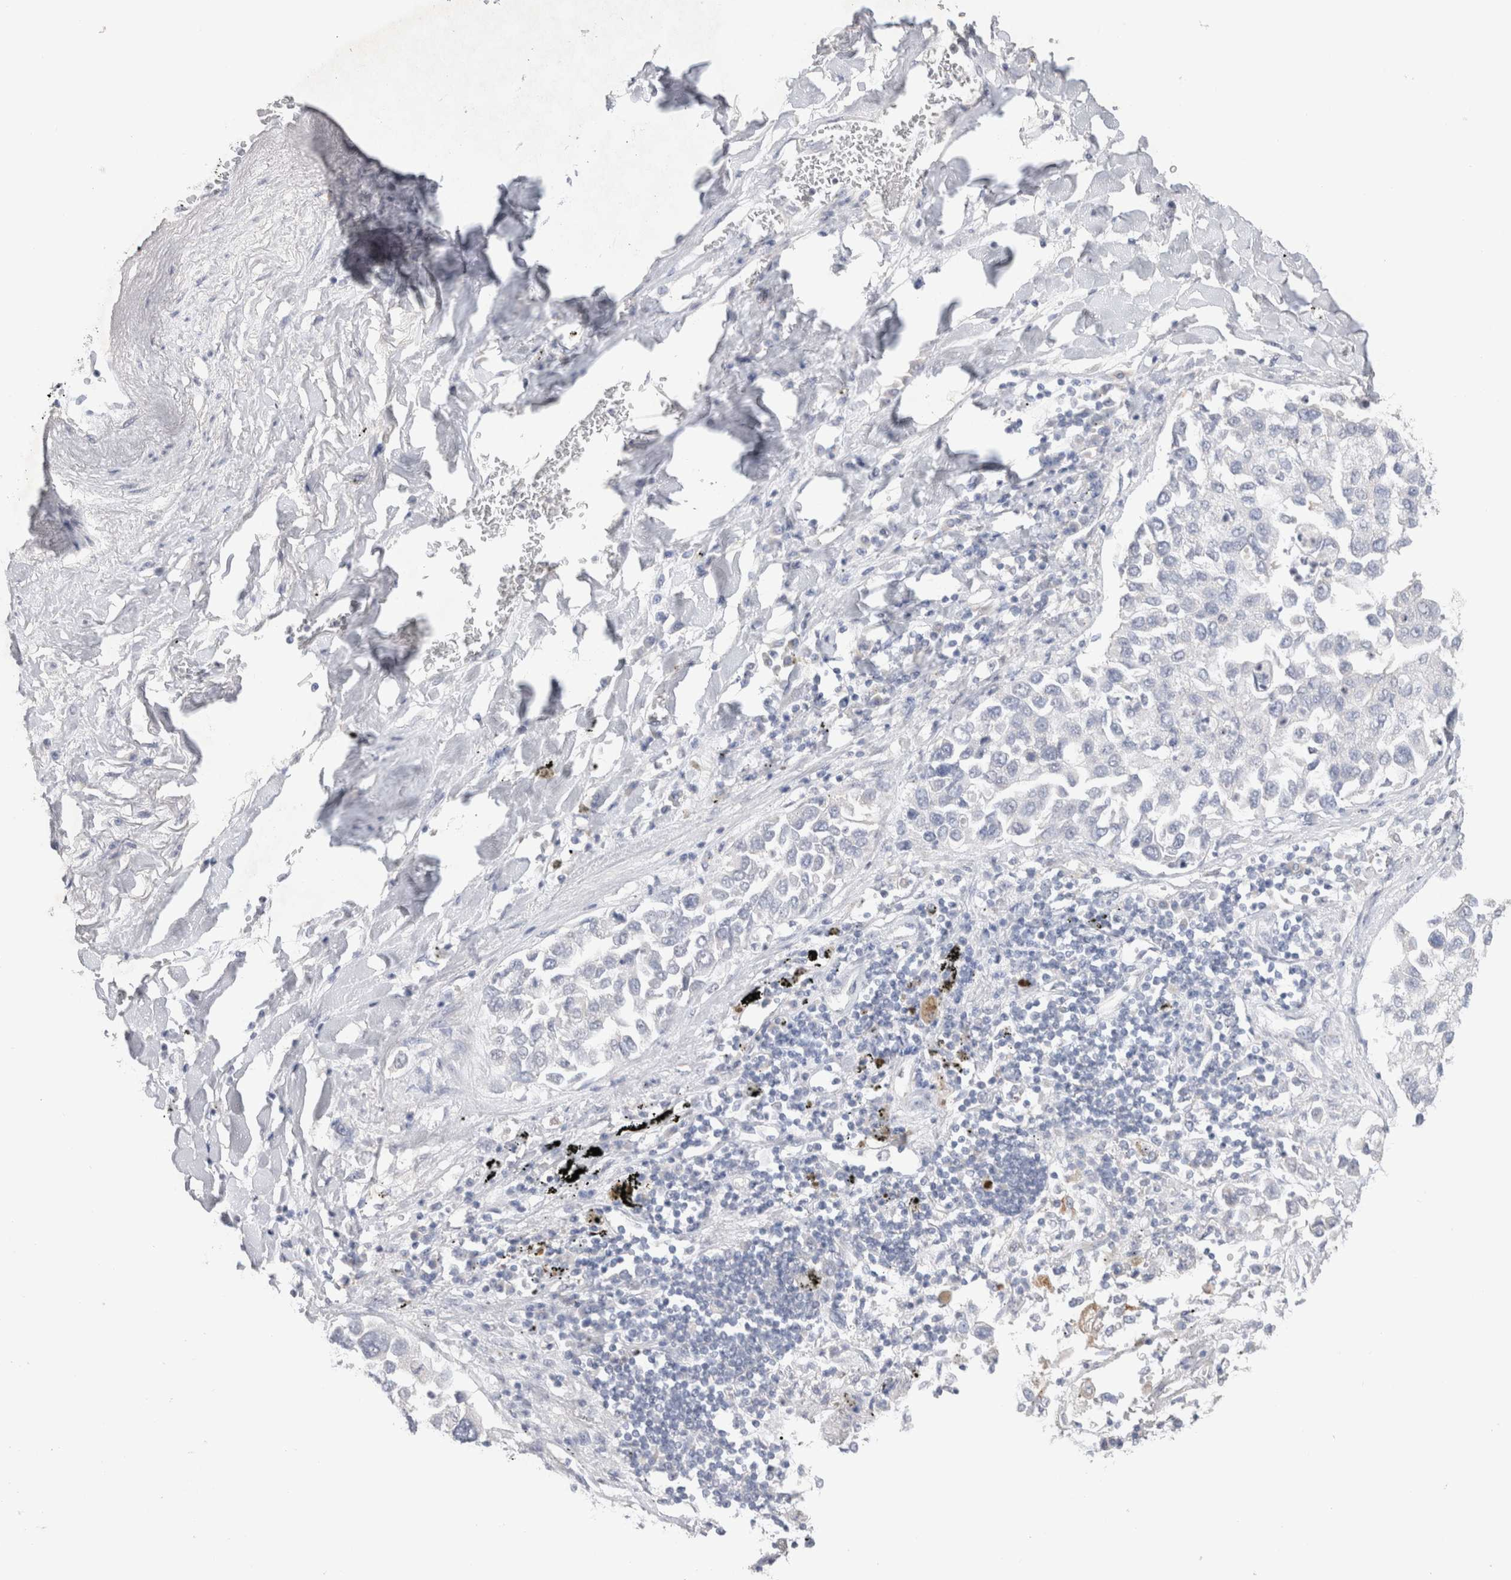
{"staining": {"intensity": "negative", "quantity": "none", "location": "none"}, "tissue": "lung cancer", "cell_type": "Tumor cells", "image_type": "cancer", "snomed": [{"axis": "morphology", "description": "Inflammation, NOS"}, {"axis": "morphology", "description": "Adenocarcinoma, NOS"}, {"axis": "topography", "description": "Lung"}], "caption": "Tumor cells are negative for protein expression in human lung cancer.", "gene": "BICD2", "patient": {"sex": "male", "age": 63}}